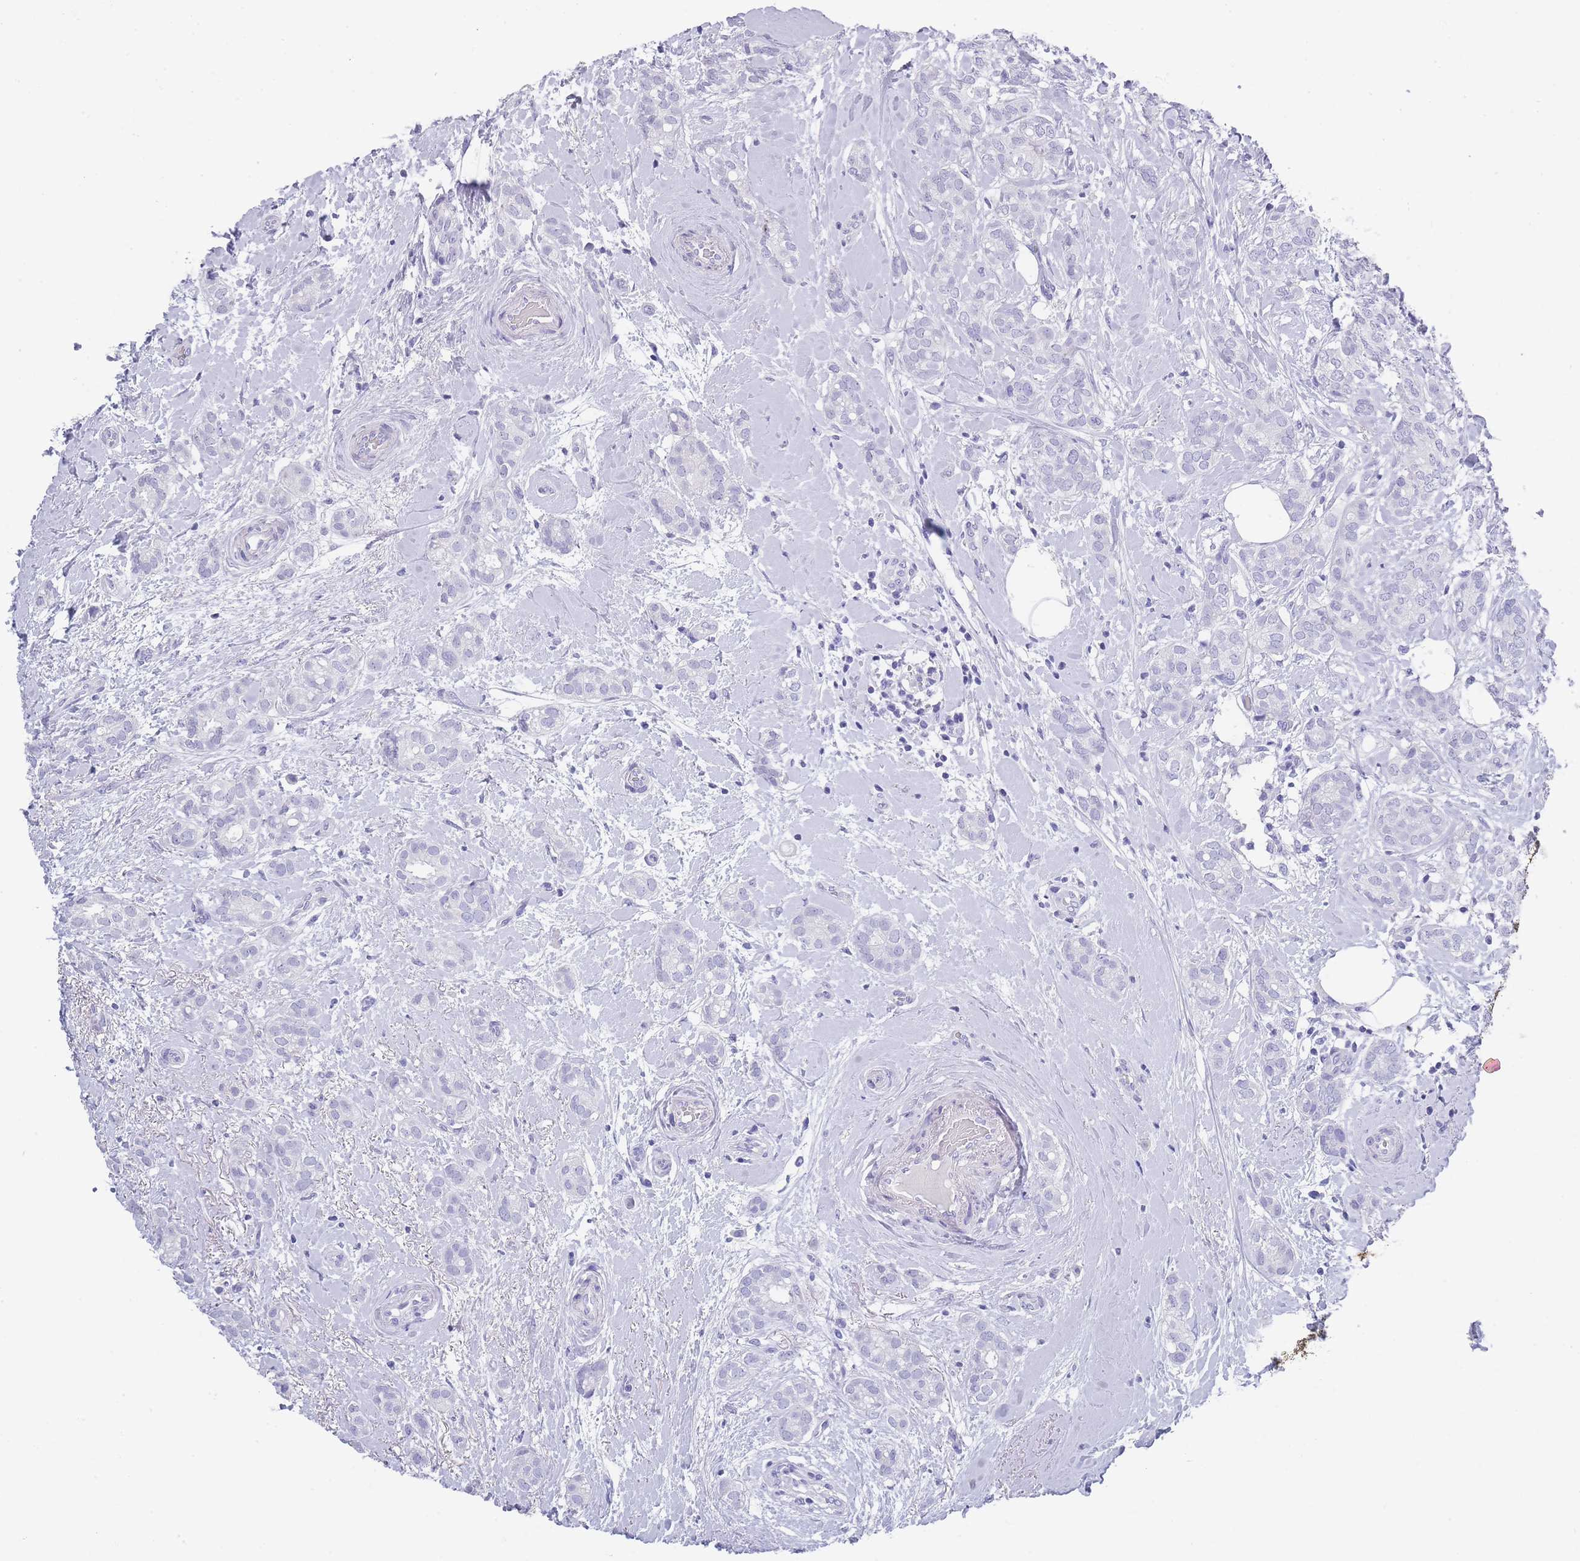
{"staining": {"intensity": "negative", "quantity": "none", "location": "none"}, "tissue": "breast cancer", "cell_type": "Tumor cells", "image_type": "cancer", "snomed": [{"axis": "morphology", "description": "Duct carcinoma"}, {"axis": "topography", "description": "Breast"}], "caption": "Immunohistochemical staining of human breast cancer (invasive ductal carcinoma) shows no significant expression in tumor cells.", "gene": "RAB2B", "patient": {"sex": "female", "age": 73}}